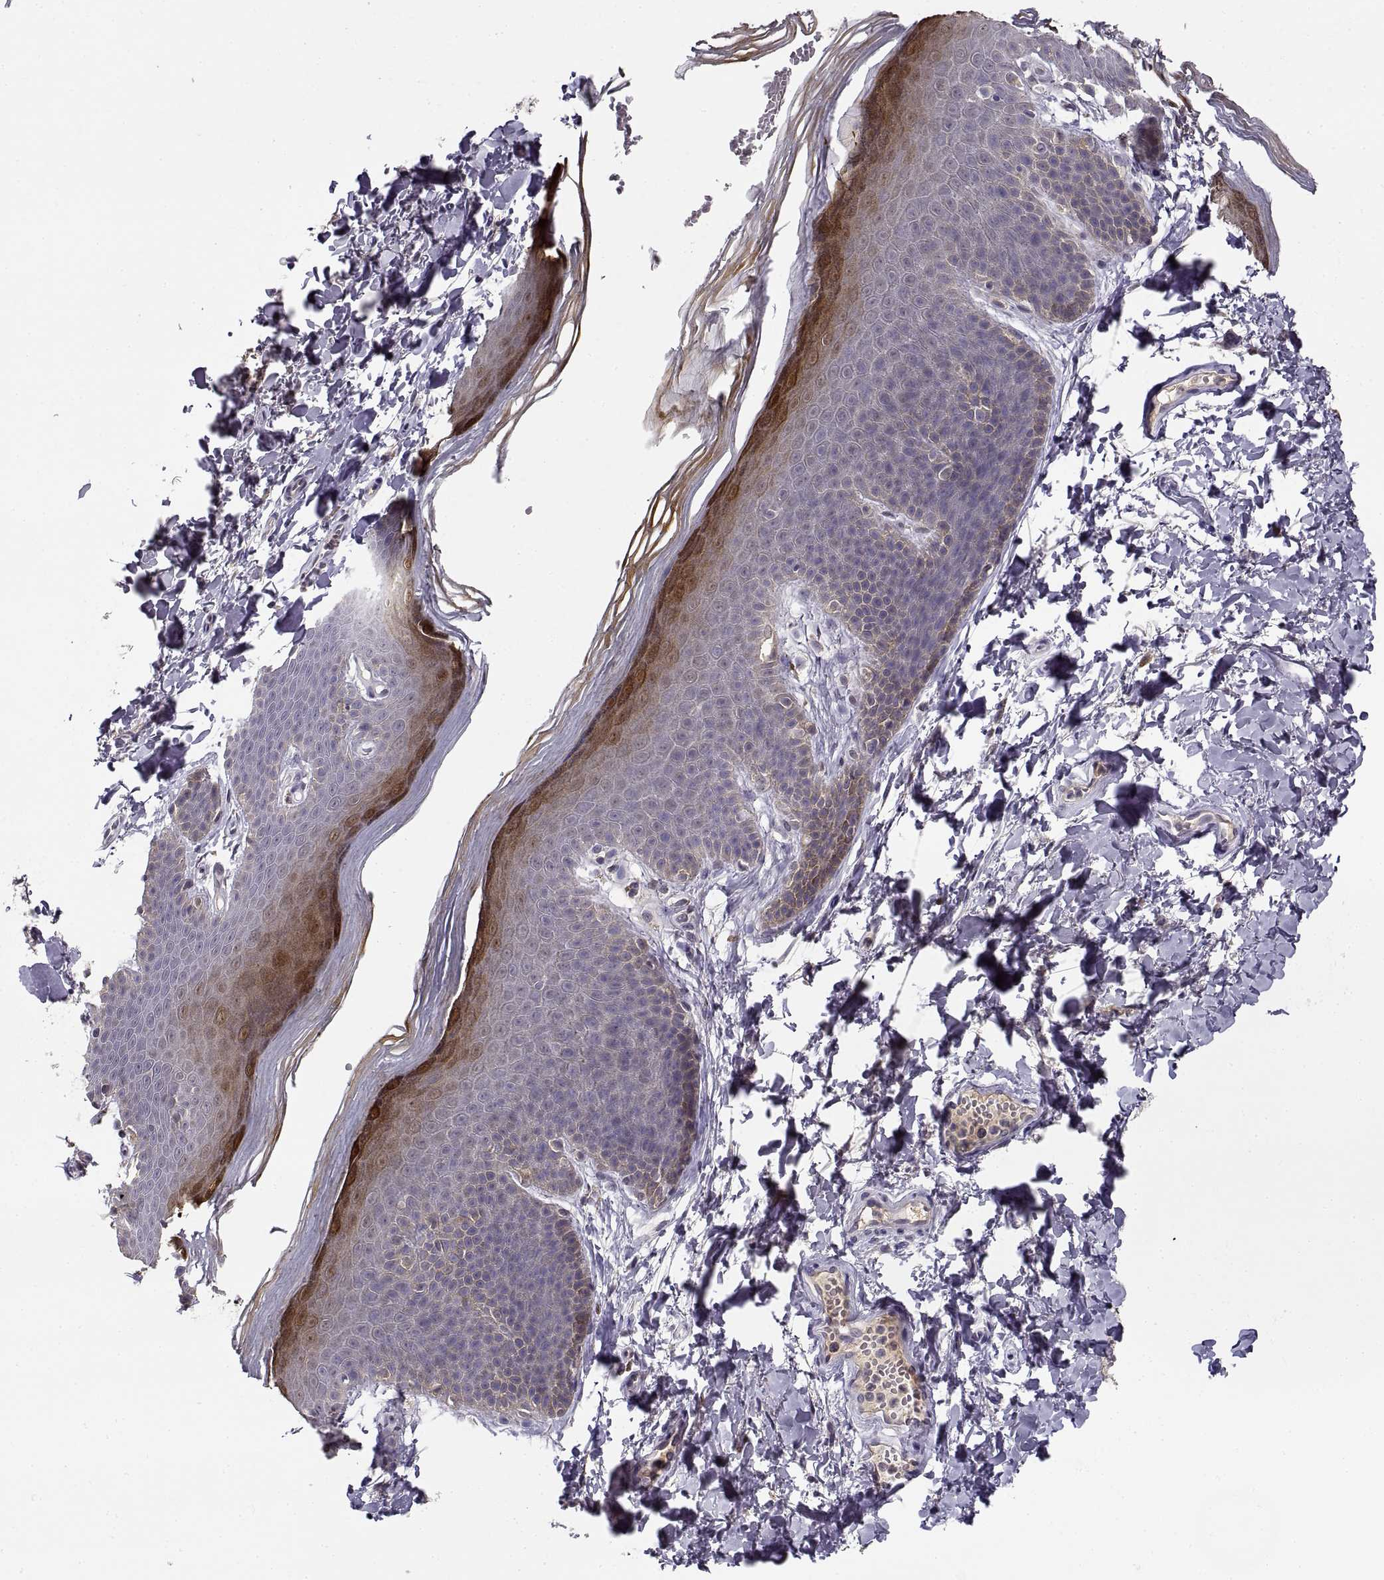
{"staining": {"intensity": "strong", "quantity": "<25%", "location": "cytoplasmic/membranous,nuclear"}, "tissue": "skin", "cell_type": "Epidermal cells", "image_type": "normal", "snomed": [{"axis": "morphology", "description": "Normal tissue, NOS"}, {"axis": "topography", "description": "Anal"}], "caption": "IHC micrograph of normal skin: skin stained using immunohistochemistry shows medium levels of strong protein expression localized specifically in the cytoplasmic/membranous,nuclear of epidermal cells, appearing as a cytoplasmic/membranous,nuclear brown color.", "gene": "NMNAT2", "patient": {"sex": "male", "age": 53}}